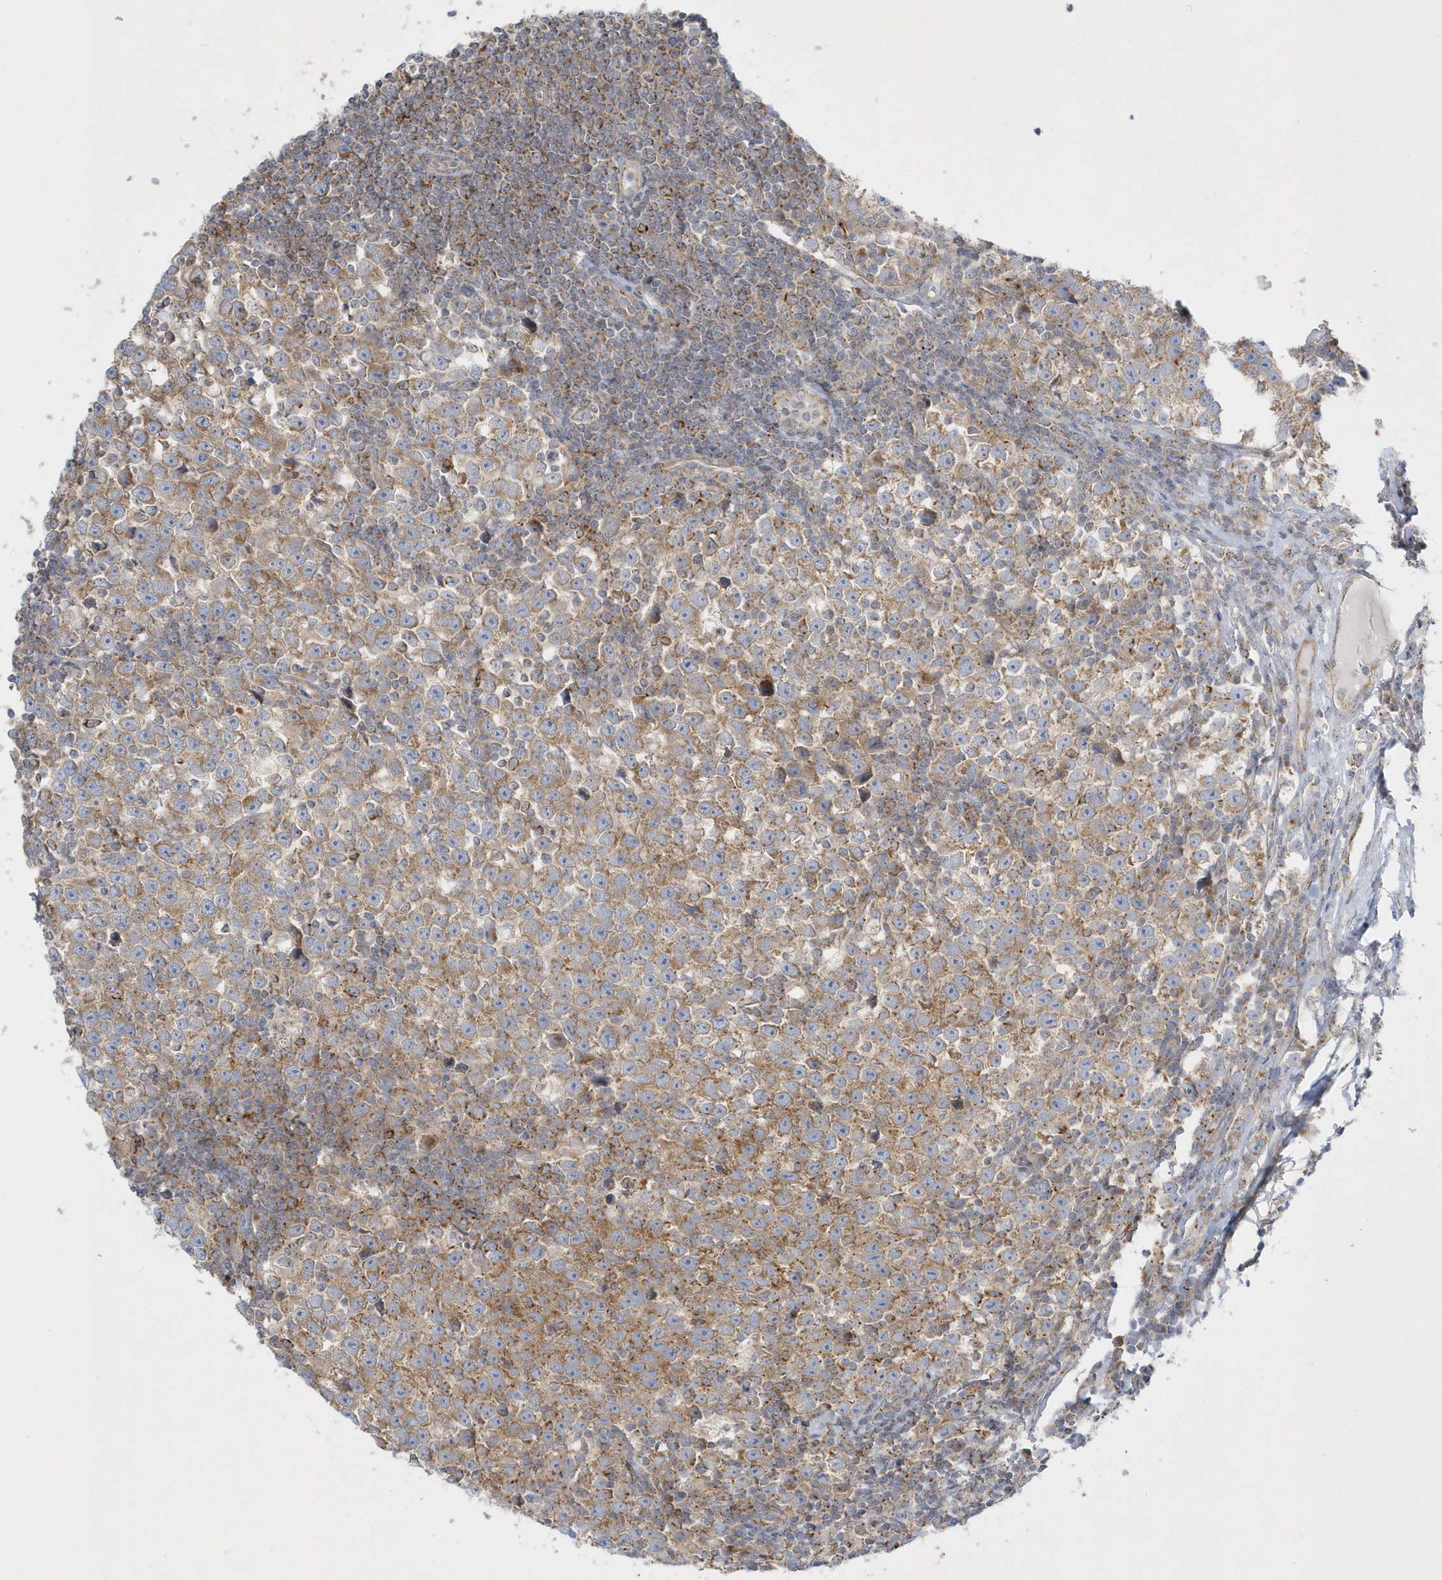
{"staining": {"intensity": "moderate", "quantity": ">75%", "location": "cytoplasmic/membranous"}, "tissue": "testis cancer", "cell_type": "Tumor cells", "image_type": "cancer", "snomed": [{"axis": "morphology", "description": "Normal tissue, NOS"}, {"axis": "morphology", "description": "Seminoma, NOS"}, {"axis": "topography", "description": "Testis"}], "caption": "The micrograph exhibits immunohistochemical staining of testis cancer. There is moderate cytoplasmic/membranous positivity is present in approximately >75% of tumor cells.", "gene": "DNAJC18", "patient": {"sex": "male", "age": 43}}